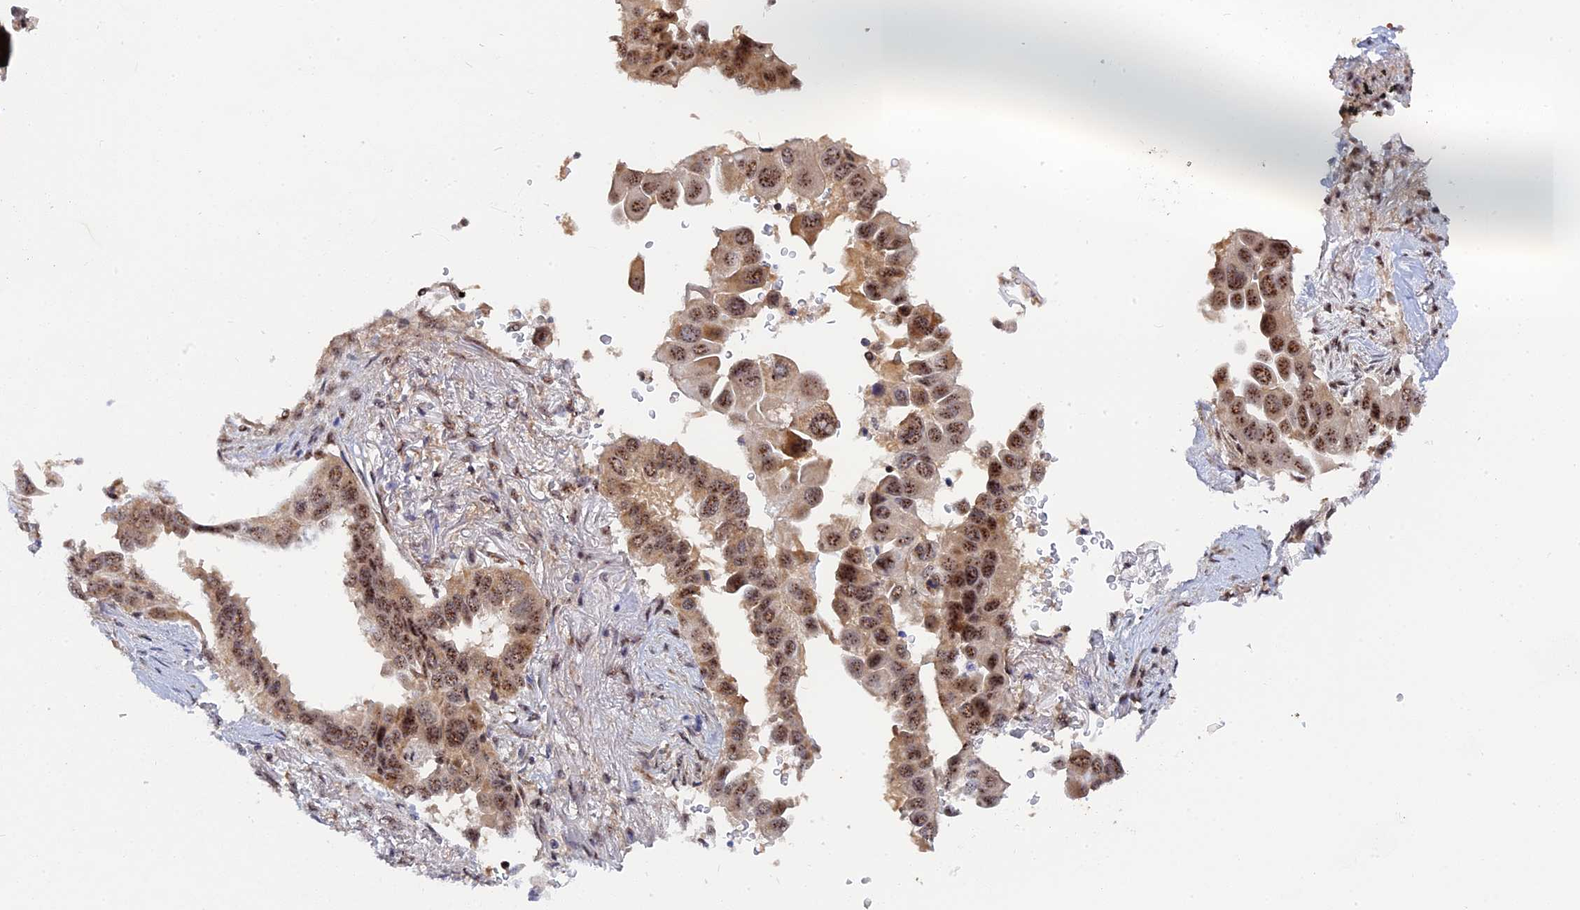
{"staining": {"intensity": "moderate", "quantity": ">75%", "location": "nuclear"}, "tissue": "lung cancer", "cell_type": "Tumor cells", "image_type": "cancer", "snomed": [{"axis": "morphology", "description": "Adenocarcinoma, NOS"}, {"axis": "topography", "description": "Lung"}], "caption": "Lung cancer stained for a protein reveals moderate nuclear positivity in tumor cells.", "gene": "TAB1", "patient": {"sex": "female", "age": 76}}